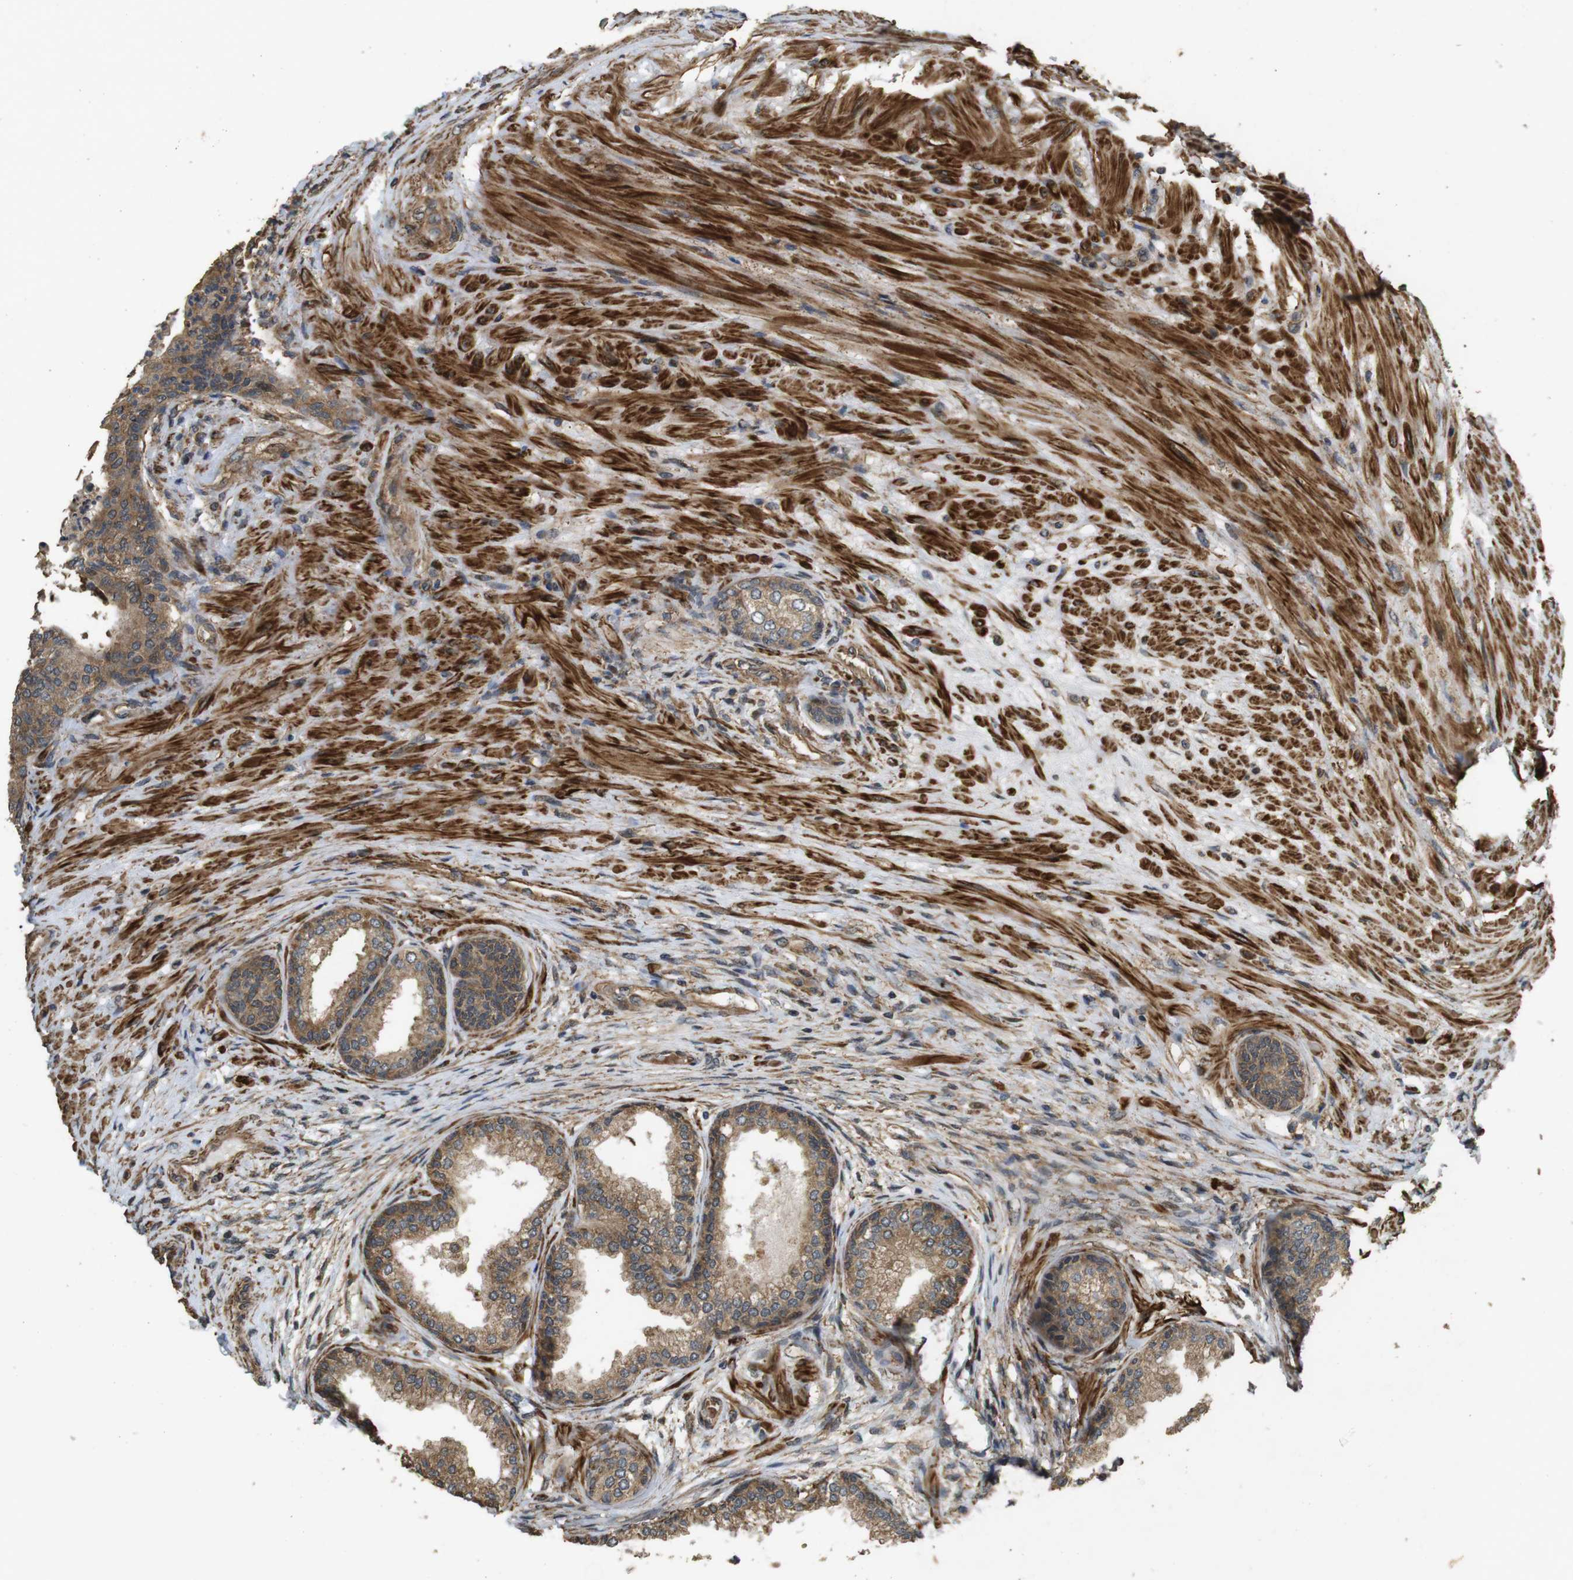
{"staining": {"intensity": "moderate", "quantity": ">75%", "location": "cytoplasmic/membranous"}, "tissue": "prostate", "cell_type": "Glandular cells", "image_type": "normal", "snomed": [{"axis": "morphology", "description": "Normal tissue, NOS"}, {"axis": "topography", "description": "Prostate"}], "caption": "Prostate stained with DAB (3,3'-diaminobenzidine) IHC reveals medium levels of moderate cytoplasmic/membranous expression in approximately >75% of glandular cells. The staining was performed using DAB to visualize the protein expression in brown, while the nuclei were stained in blue with hematoxylin (Magnification: 20x).", "gene": "BNIP3", "patient": {"sex": "male", "age": 76}}